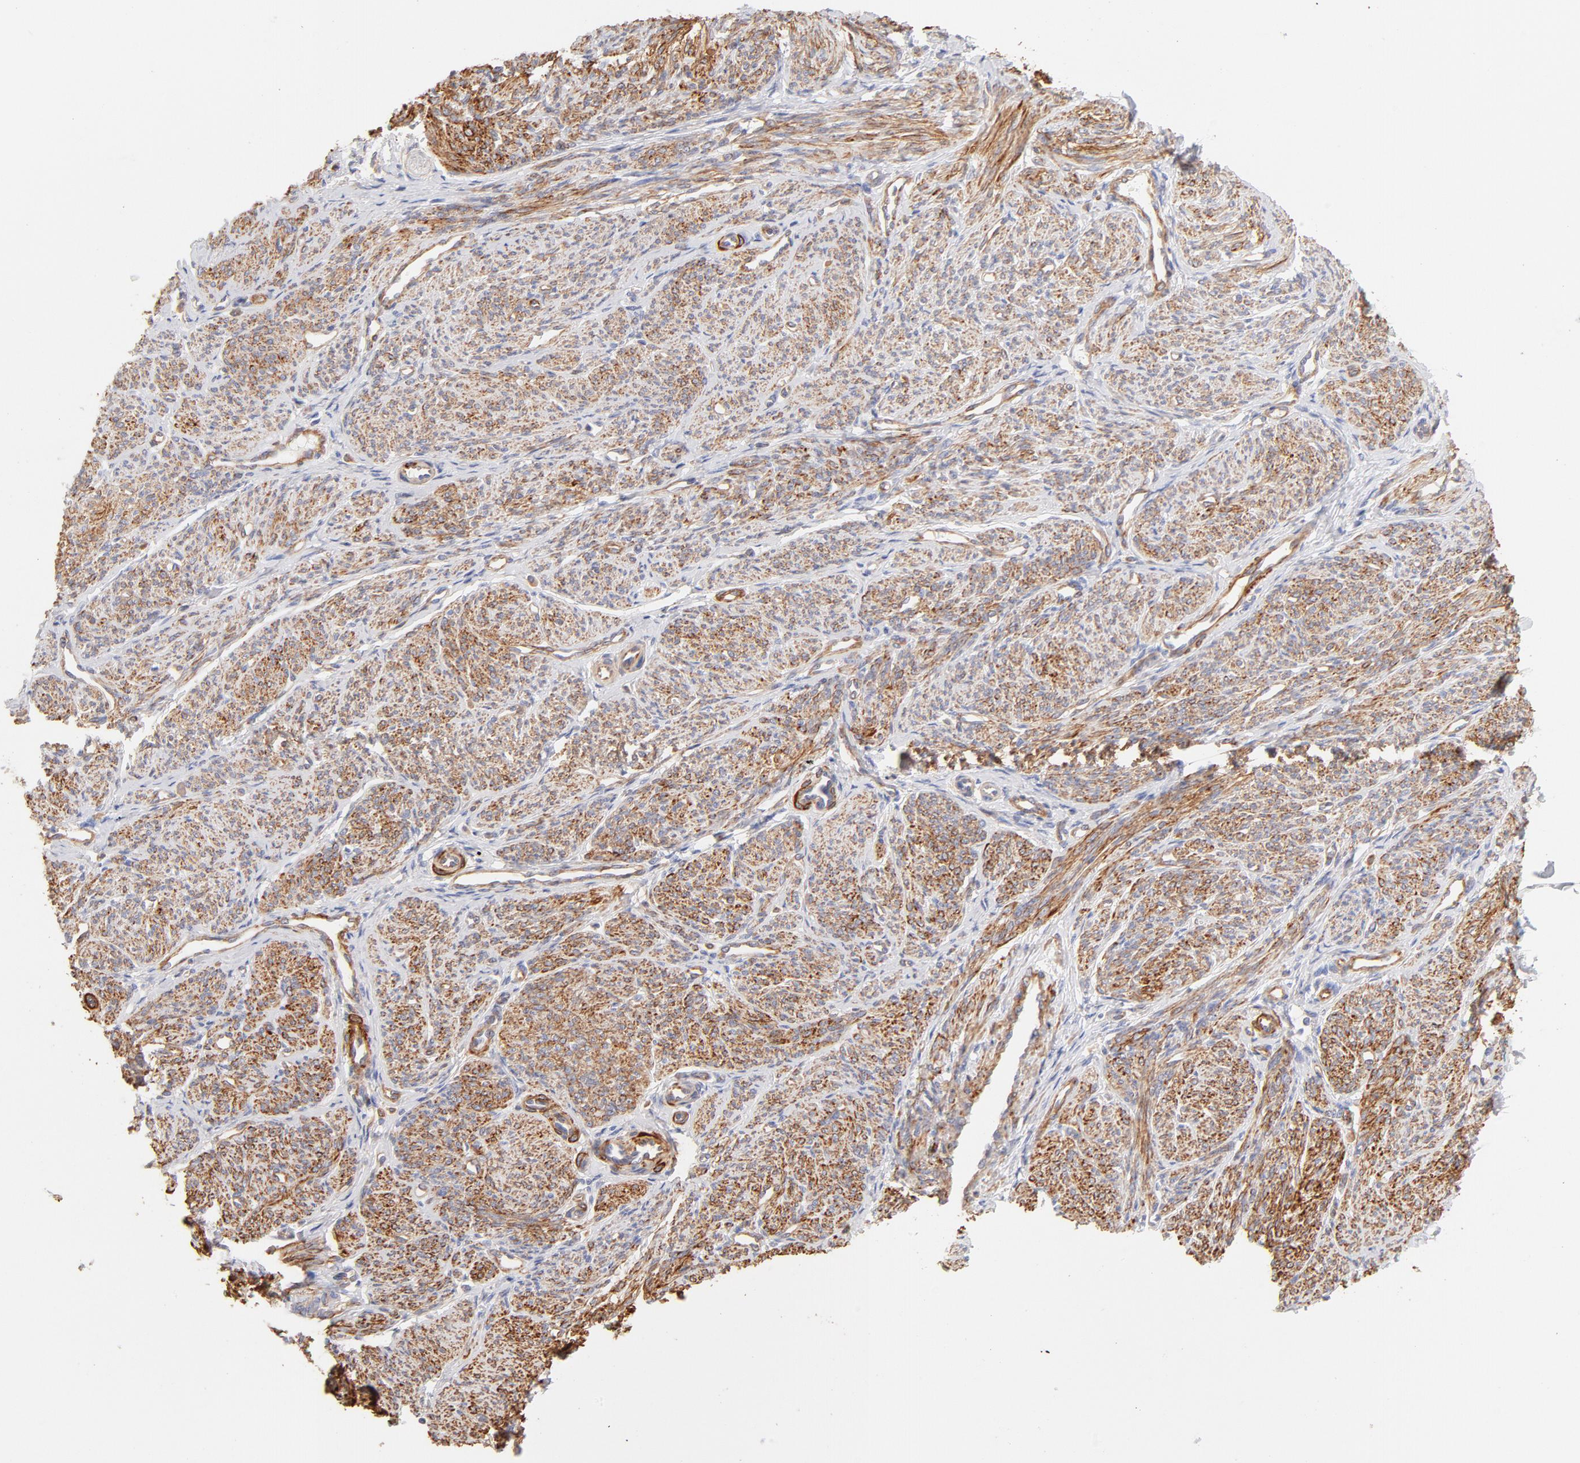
{"staining": {"intensity": "strong", "quantity": ">75%", "location": "cytoplasmic/membranous"}, "tissue": "smooth muscle", "cell_type": "Smooth muscle cells", "image_type": "normal", "snomed": [{"axis": "morphology", "description": "Normal tissue, NOS"}, {"axis": "topography", "description": "Smooth muscle"}], "caption": "Approximately >75% of smooth muscle cells in benign smooth muscle exhibit strong cytoplasmic/membranous protein expression as visualized by brown immunohistochemical staining.", "gene": "LDLRAP1", "patient": {"sex": "female", "age": 65}}